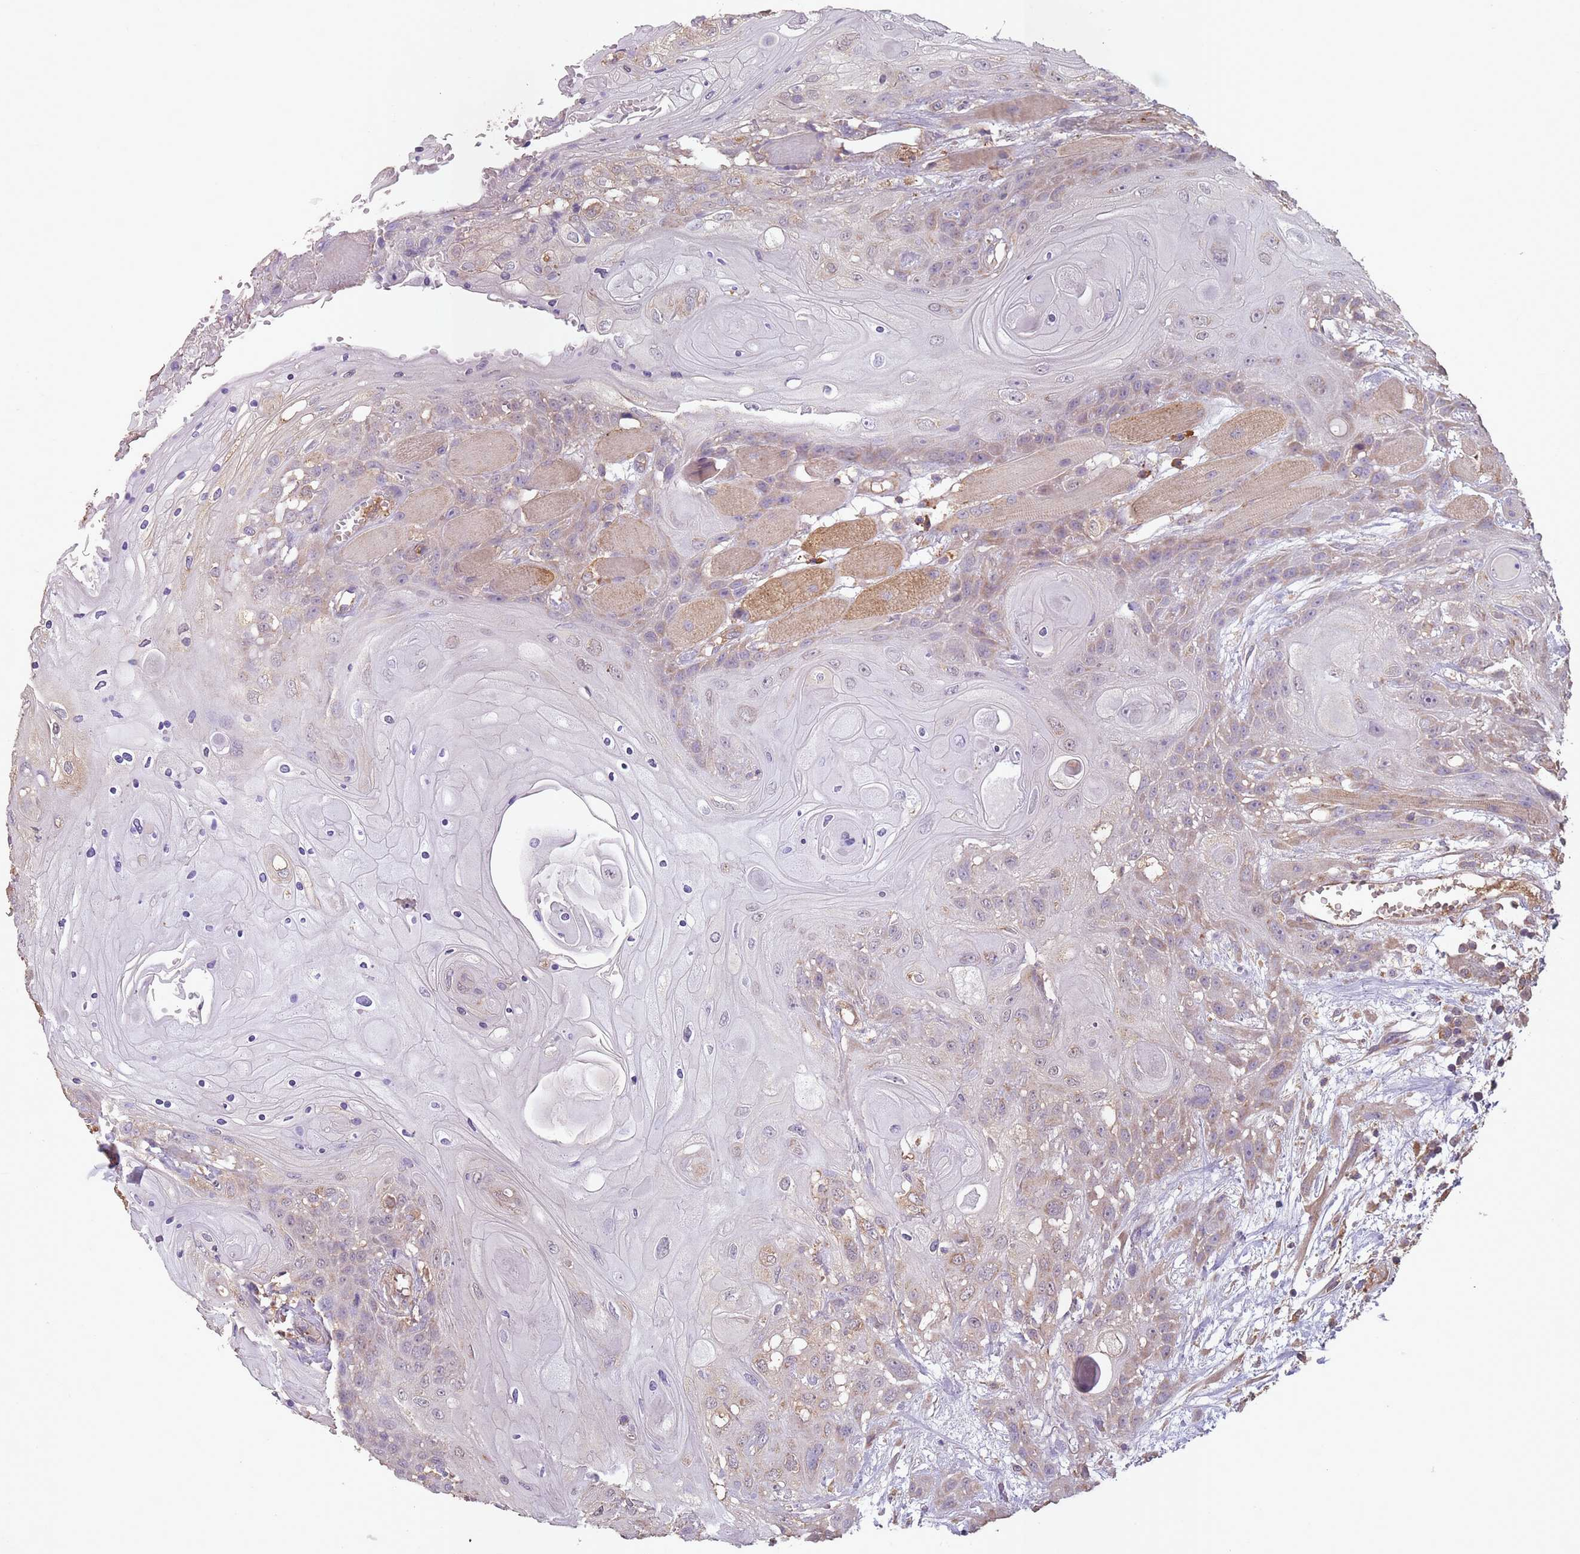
{"staining": {"intensity": "weak", "quantity": "25%-75%", "location": "cytoplasmic/membranous"}, "tissue": "head and neck cancer", "cell_type": "Tumor cells", "image_type": "cancer", "snomed": [{"axis": "morphology", "description": "Squamous cell carcinoma, NOS"}, {"axis": "topography", "description": "Head-Neck"}], "caption": "High-power microscopy captured an IHC image of head and neck cancer (squamous cell carcinoma), revealing weak cytoplasmic/membranous positivity in approximately 25%-75% of tumor cells.", "gene": "SANBR", "patient": {"sex": "female", "age": 43}}